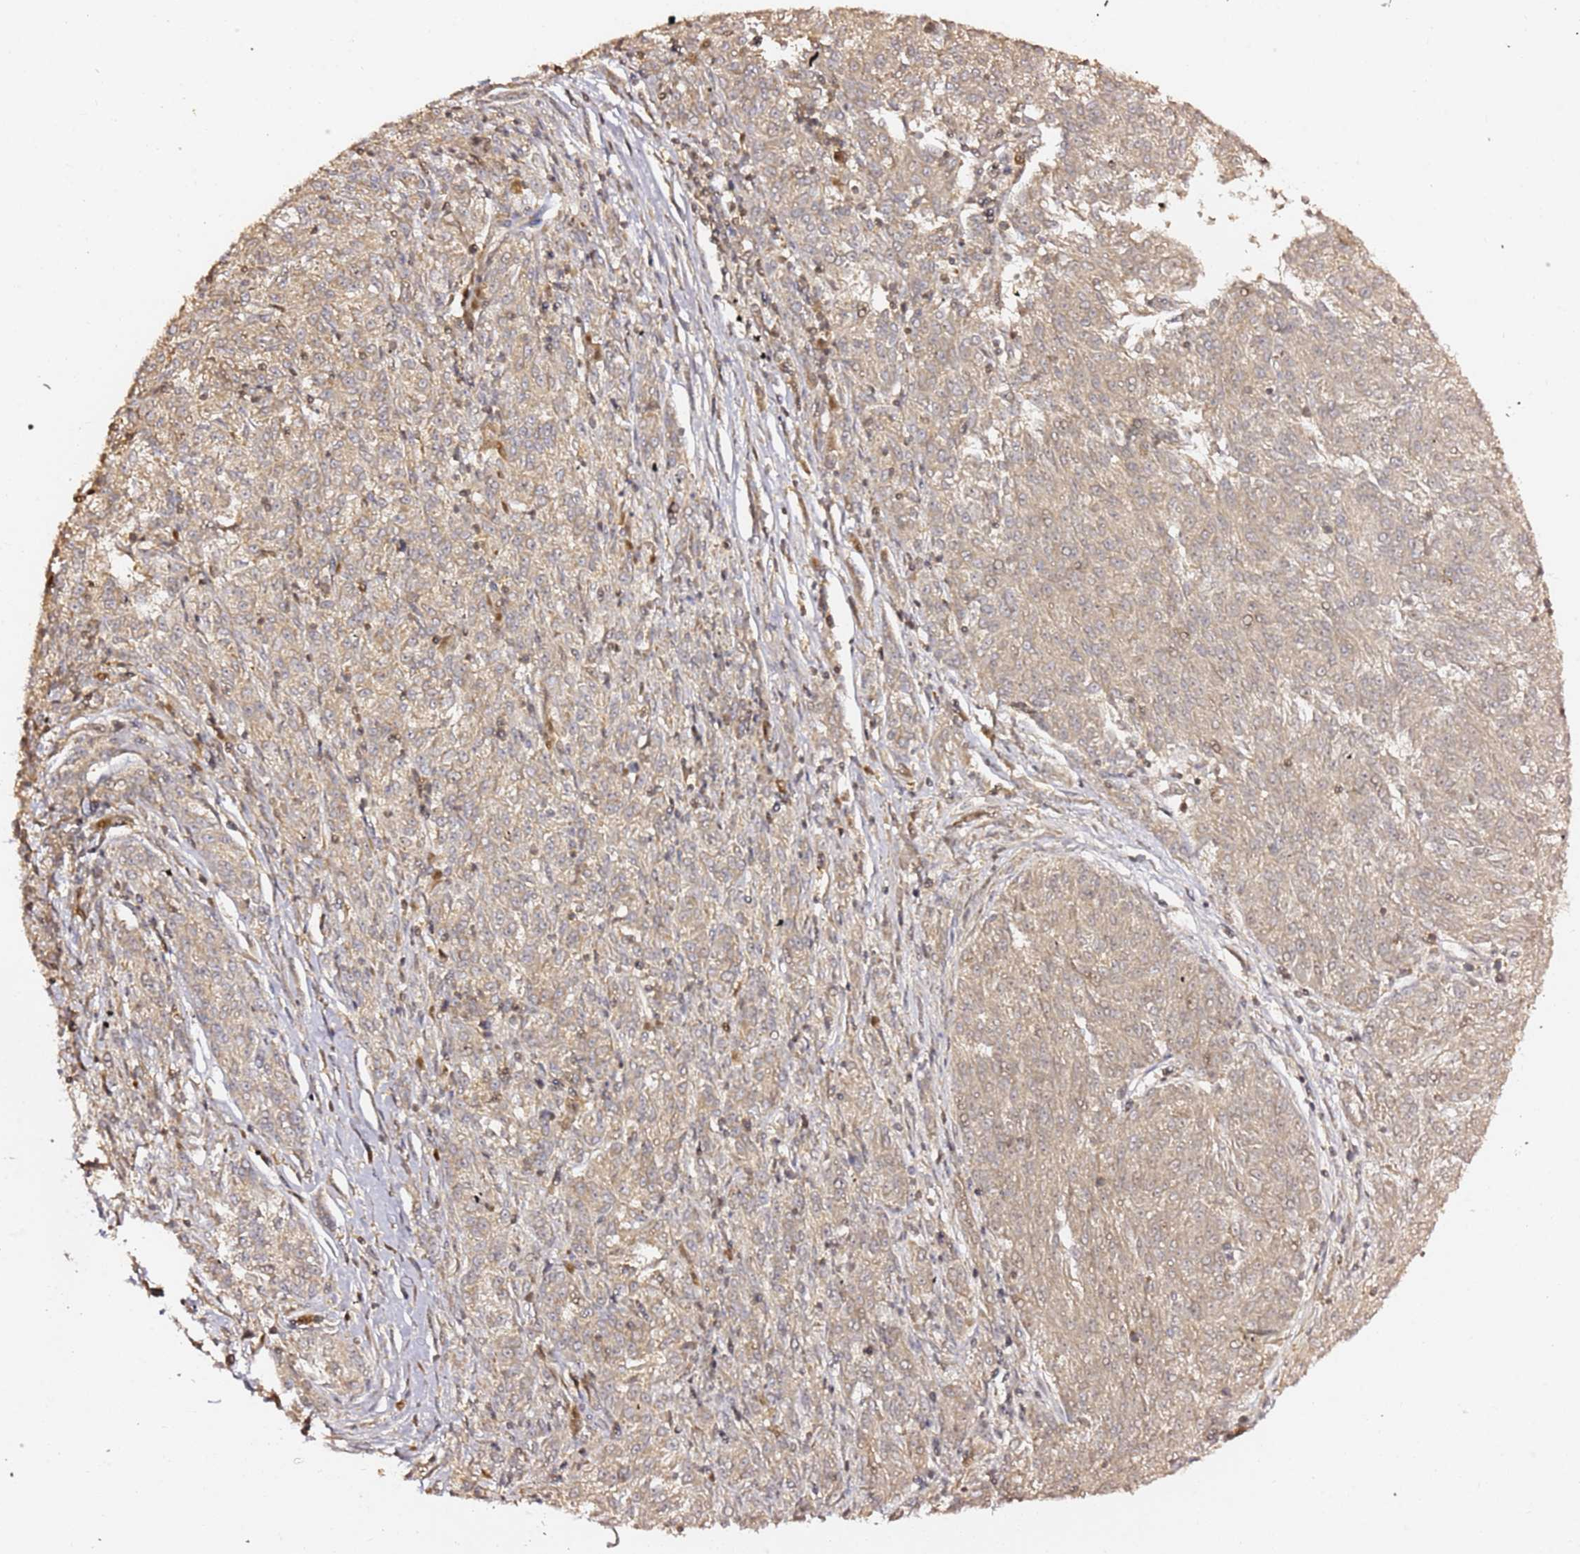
{"staining": {"intensity": "weak", "quantity": "25%-75%", "location": "cytoplasmic/membranous"}, "tissue": "melanoma", "cell_type": "Tumor cells", "image_type": "cancer", "snomed": [{"axis": "morphology", "description": "Malignant melanoma, NOS"}, {"axis": "topography", "description": "Skin"}], "caption": "Protein expression by immunohistochemistry displays weak cytoplasmic/membranous expression in approximately 25%-75% of tumor cells in malignant melanoma. The protein of interest is shown in brown color, while the nuclei are stained blue.", "gene": "OR5V1", "patient": {"sex": "female", "age": 72}}